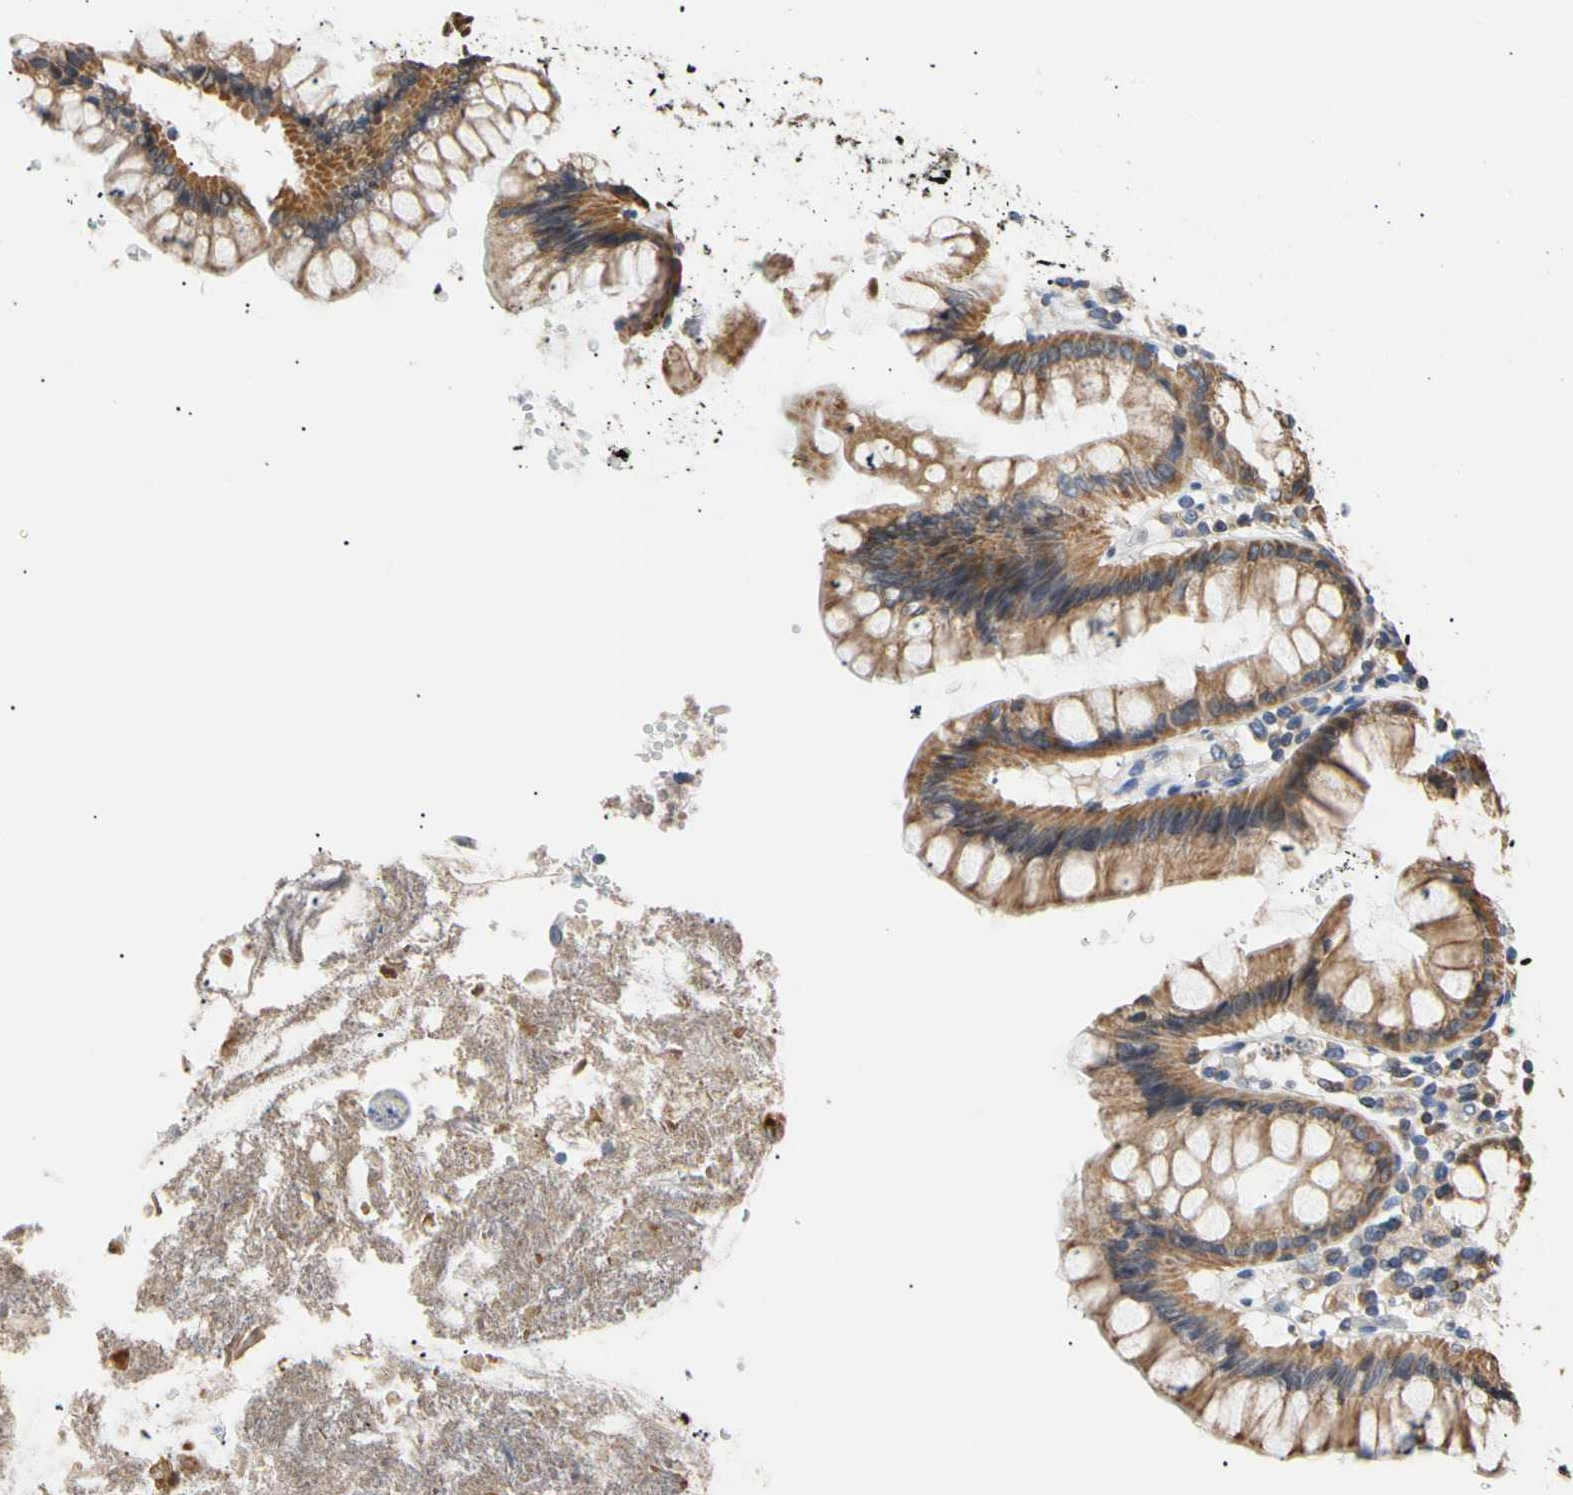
{"staining": {"intensity": "negative", "quantity": "none", "location": "none"}, "tissue": "colon", "cell_type": "Endothelial cells", "image_type": "normal", "snomed": [{"axis": "morphology", "description": "Normal tissue, NOS"}, {"axis": "topography", "description": "Colon"}], "caption": "Image shows no significant protein expression in endothelial cells of benign colon.", "gene": "PLGRKT", "patient": {"sex": "female", "age": 46}}